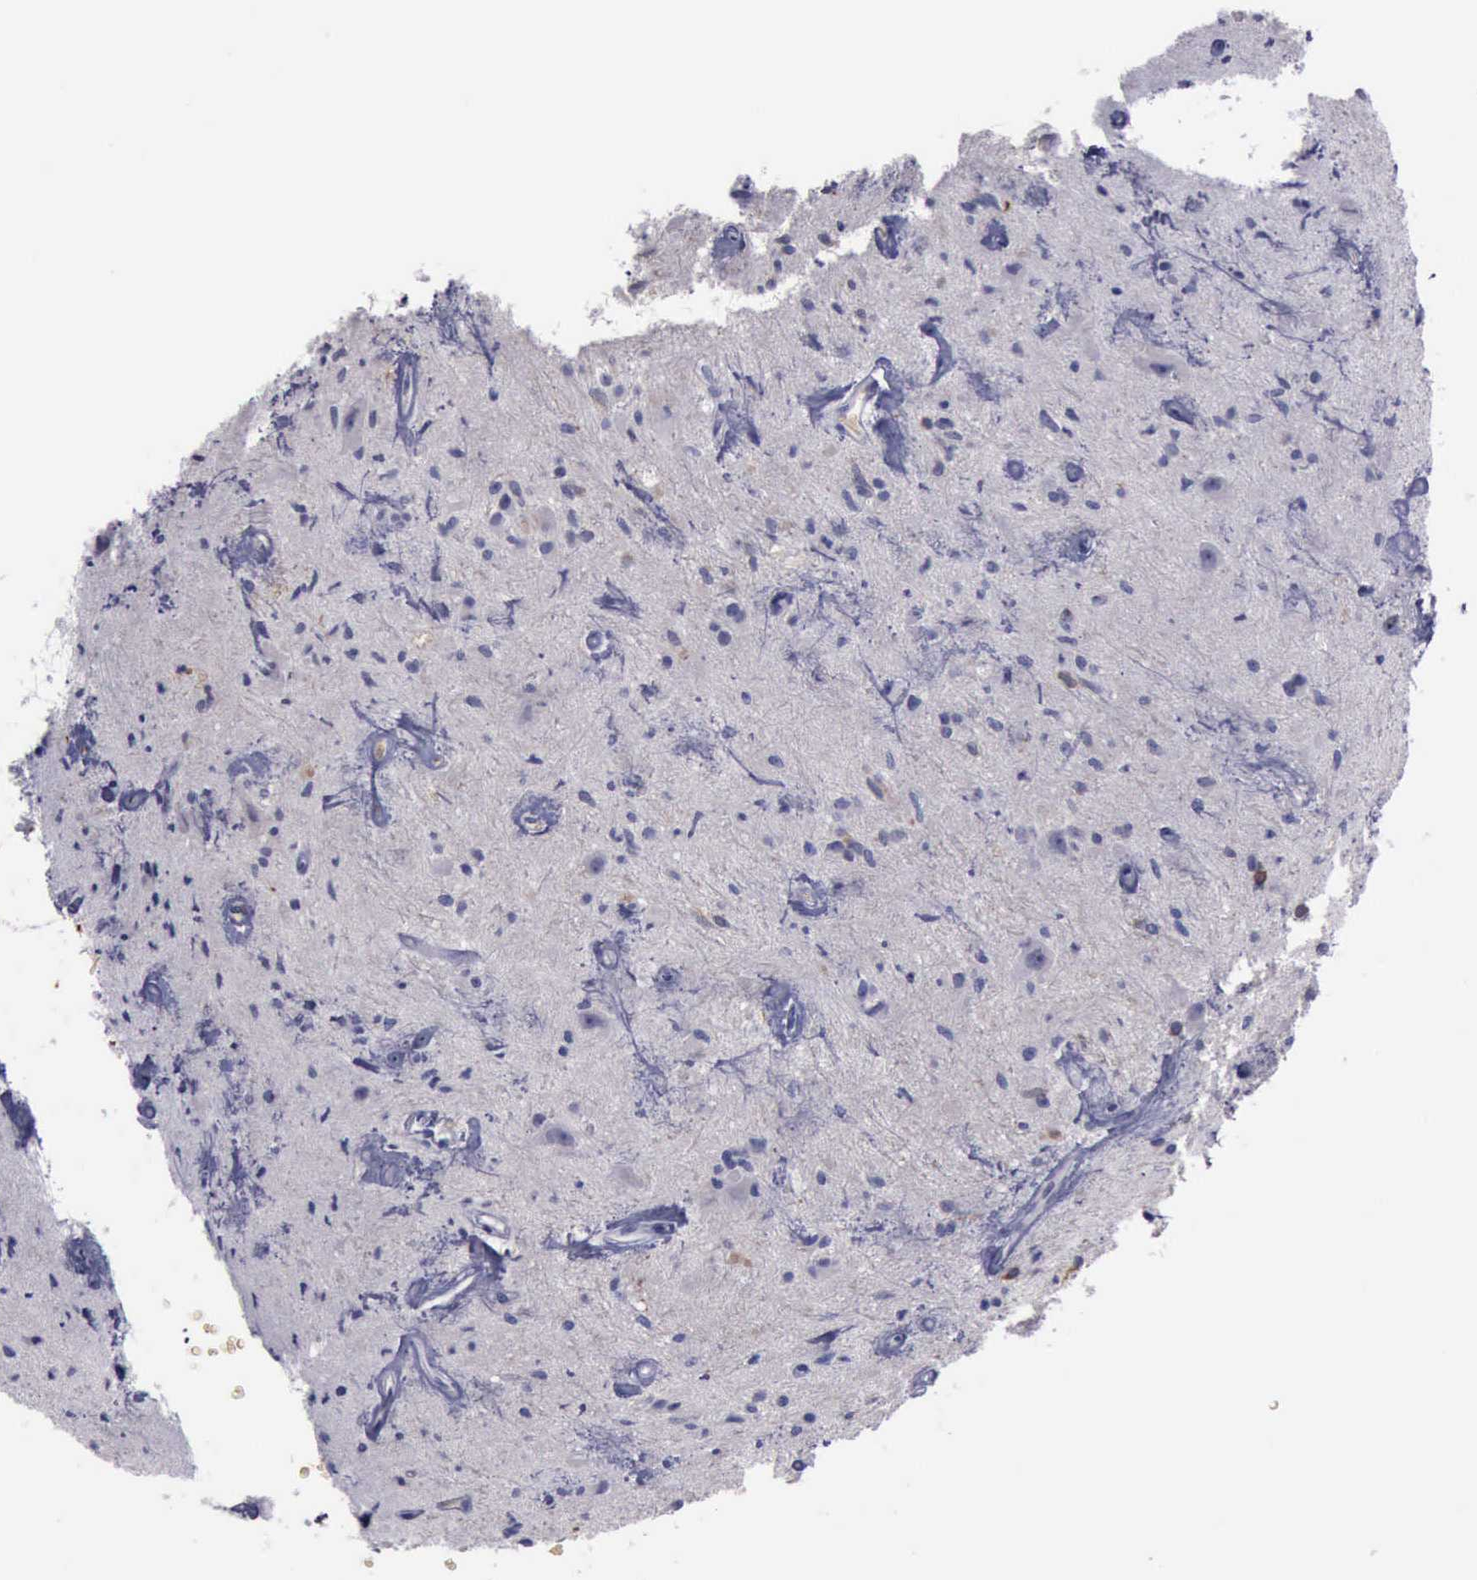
{"staining": {"intensity": "negative", "quantity": "none", "location": "none"}, "tissue": "glioma", "cell_type": "Tumor cells", "image_type": "cancer", "snomed": [{"axis": "morphology", "description": "Glioma, malignant, Low grade"}, {"axis": "topography", "description": "Brain"}], "caption": "An immunohistochemistry photomicrograph of glioma is shown. There is no staining in tumor cells of glioma.", "gene": "CEP128", "patient": {"sex": "female", "age": 15}}